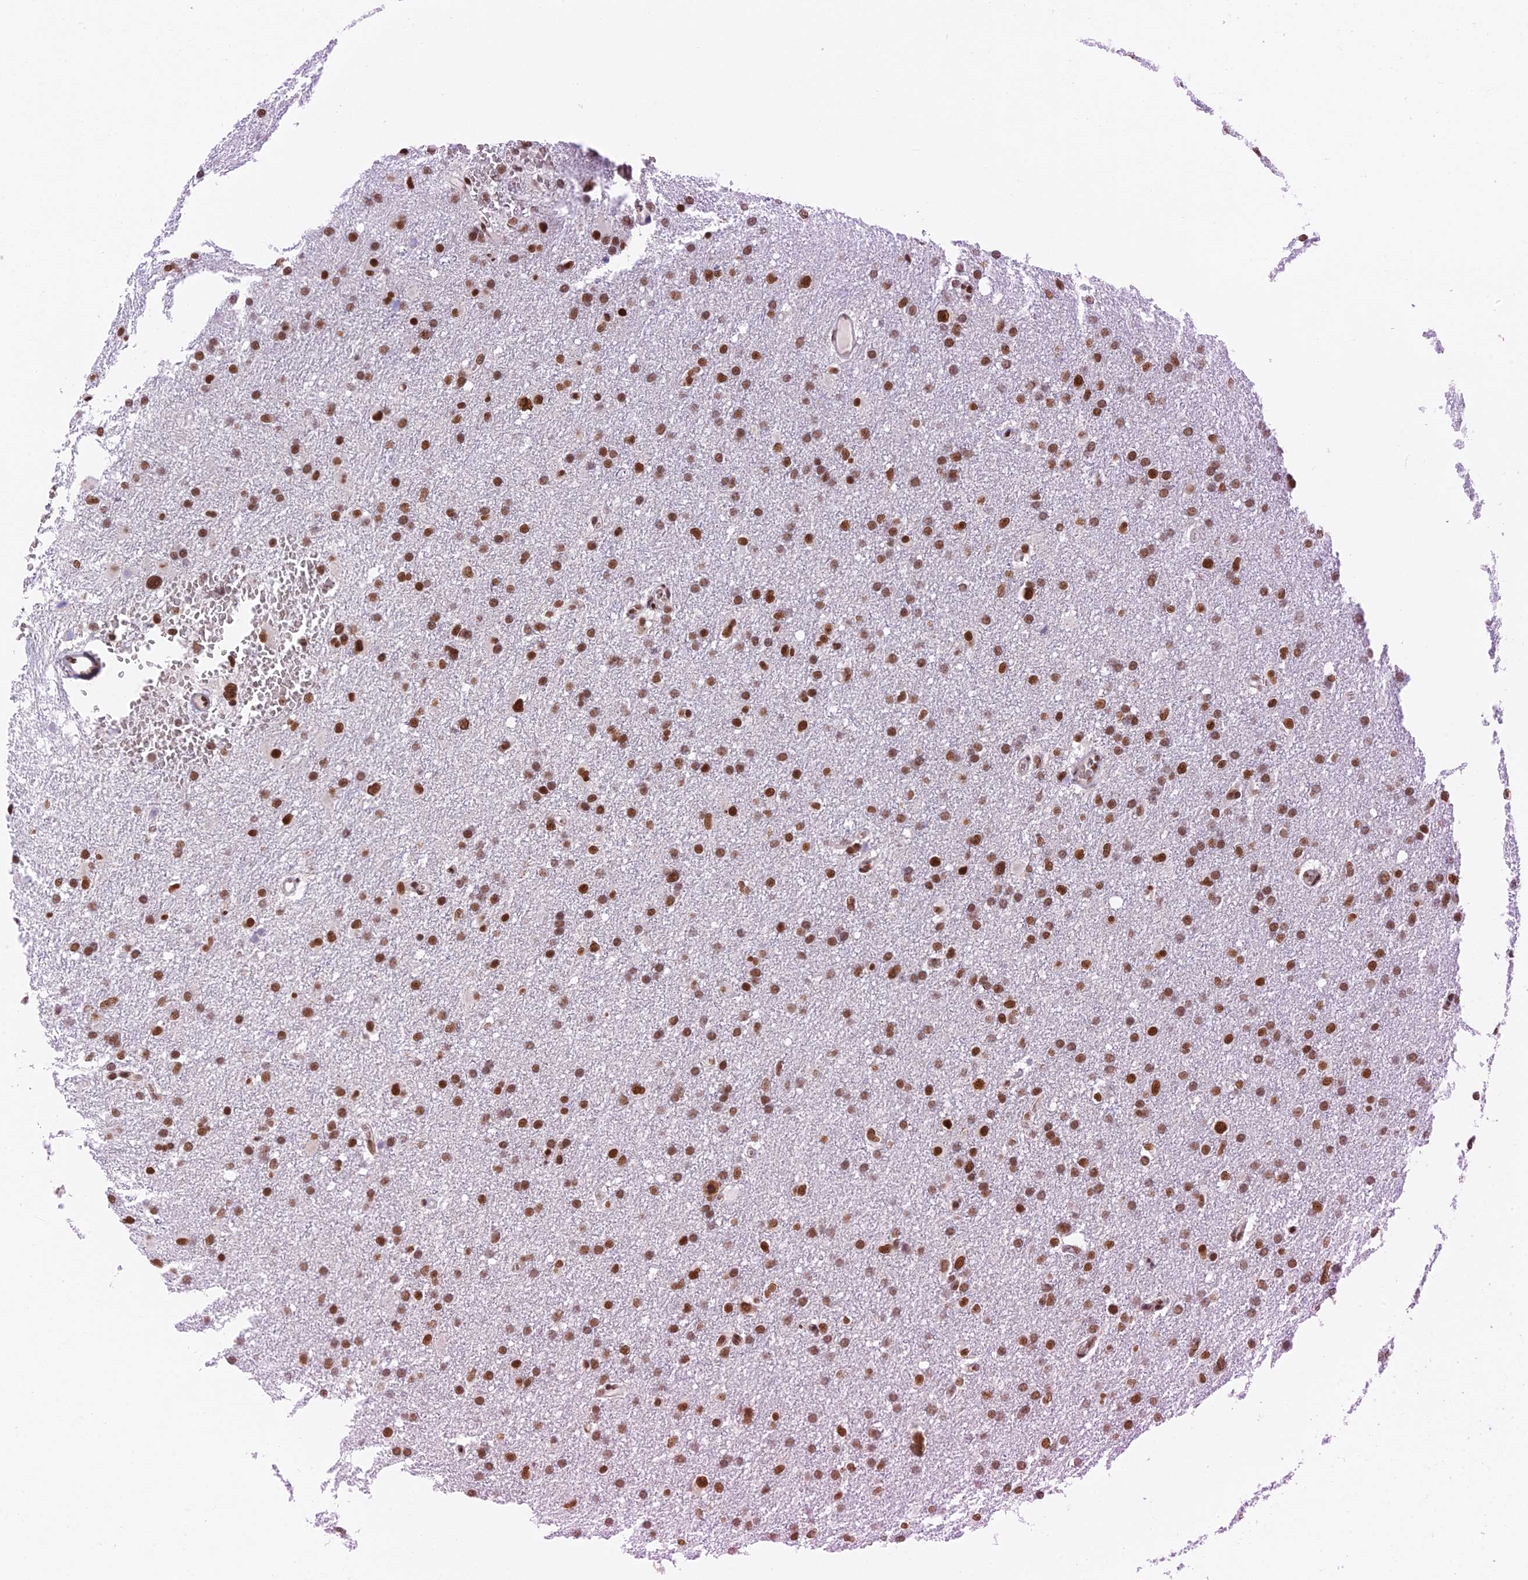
{"staining": {"intensity": "moderate", "quantity": ">75%", "location": "nuclear"}, "tissue": "glioma", "cell_type": "Tumor cells", "image_type": "cancer", "snomed": [{"axis": "morphology", "description": "Glioma, malignant, High grade"}, {"axis": "topography", "description": "Cerebral cortex"}], "caption": "Moderate nuclear protein staining is seen in approximately >75% of tumor cells in high-grade glioma (malignant).", "gene": "EEF1AKMT3", "patient": {"sex": "female", "age": 36}}